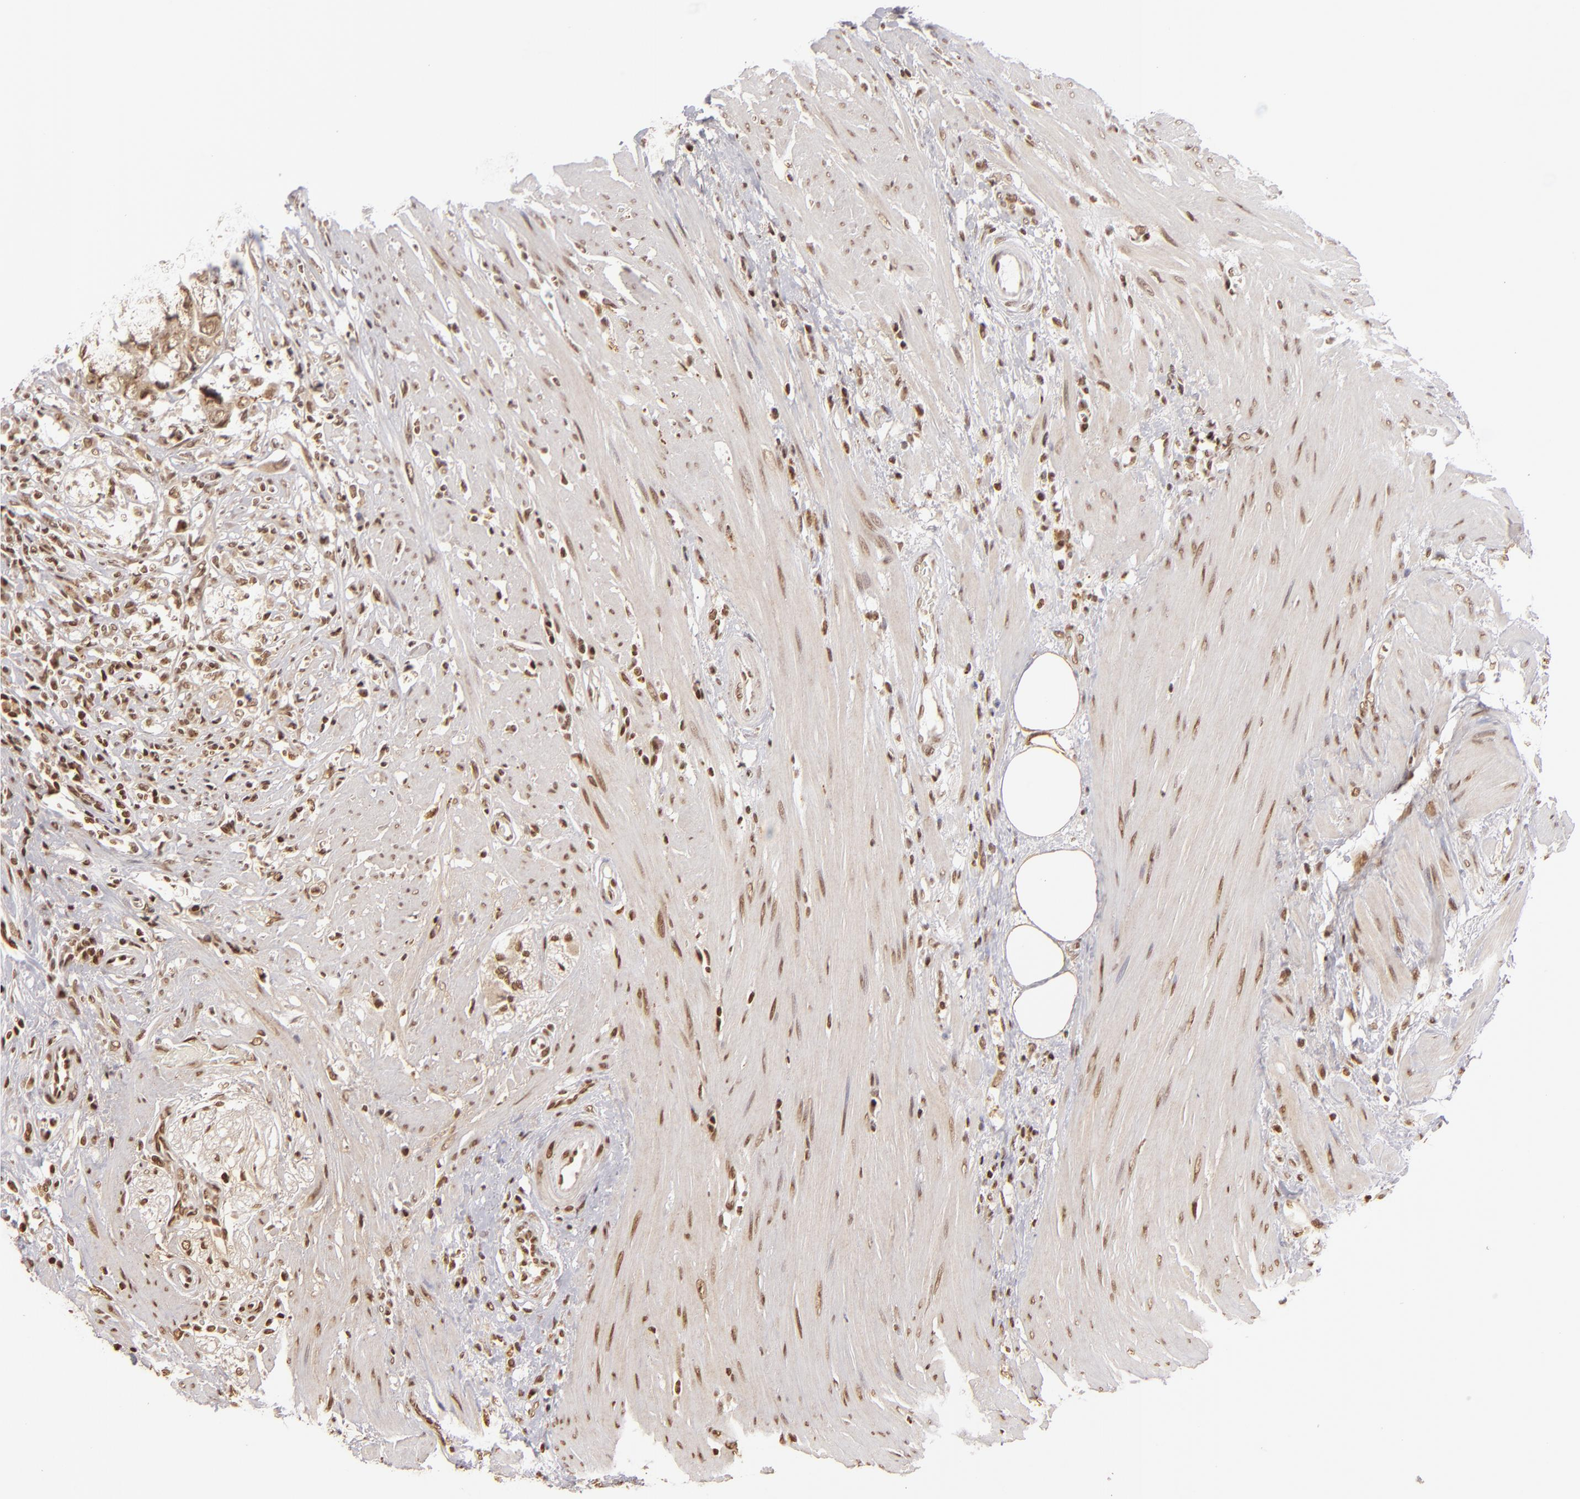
{"staining": {"intensity": "strong", "quantity": "25%-75%", "location": "cytoplasmic/membranous,nuclear"}, "tissue": "colorectal cancer", "cell_type": "Tumor cells", "image_type": "cancer", "snomed": [{"axis": "morphology", "description": "Adenocarcinoma, NOS"}, {"axis": "topography", "description": "Rectum"}], "caption": "Human adenocarcinoma (colorectal) stained for a protein (brown) reveals strong cytoplasmic/membranous and nuclear positive expression in about 25%-75% of tumor cells.", "gene": "CUL3", "patient": {"sex": "male", "age": 53}}